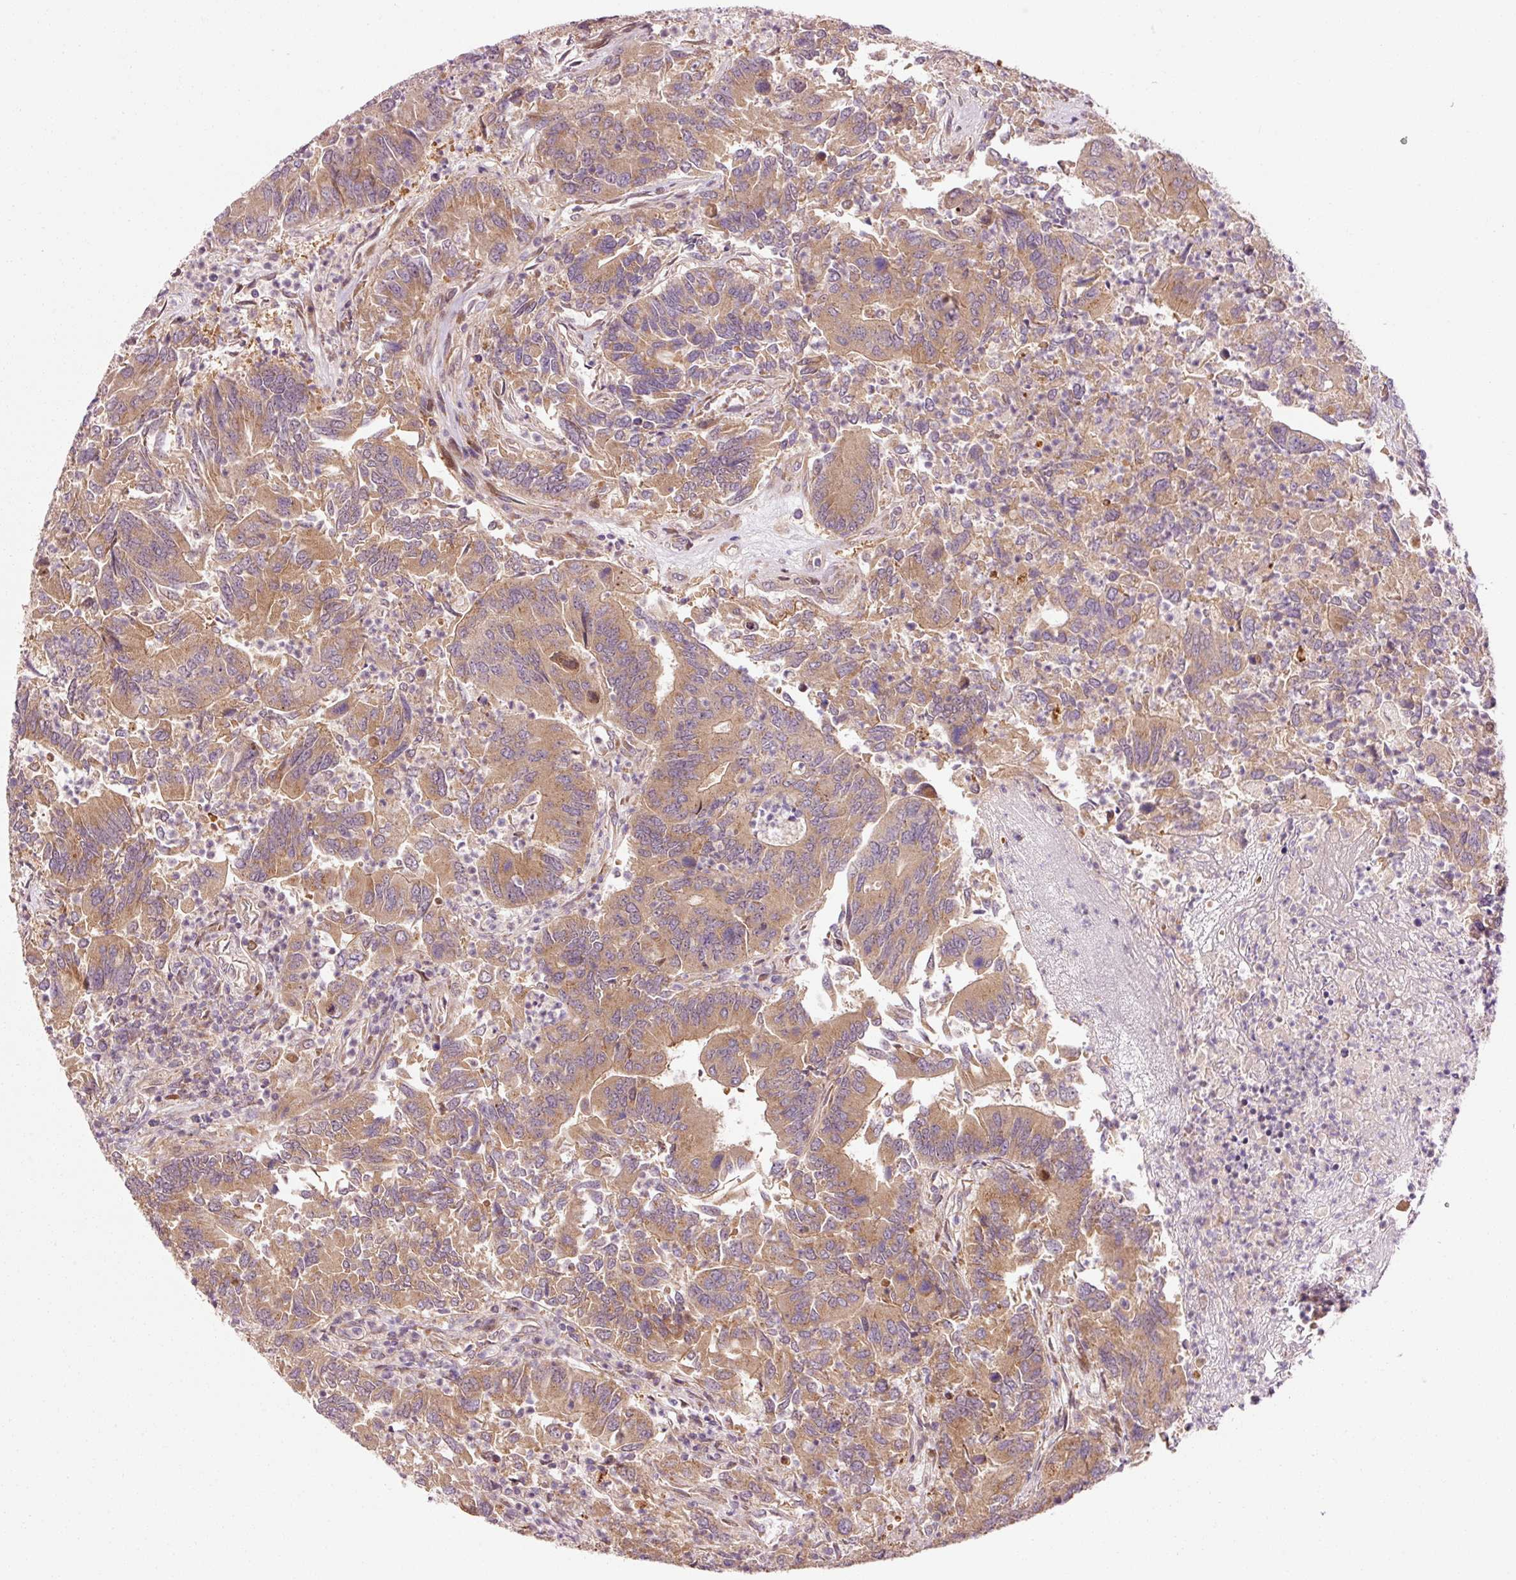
{"staining": {"intensity": "moderate", "quantity": ">75%", "location": "cytoplasmic/membranous"}, "tissue": "colorectal cancer", "cell_type": "Tumor cells", "image_type": "cancer", "snomed": [{"axis": "morphology", "description": "Adenocarcinoma, NOS"}, {"axis": "topography", "description": "Colon"}], "caption": "IHC histopathology image of neoplastic tissue: human colorectal cancer stained using immunohistochemistry (IHC) reveals medium levels of moderate protein expression localized specifically in the cytoplasmic/membranous of tumor cells, appearing as a cytoplasmic/membranous brown color.", "gene": "PPP1R14B", "patient": {"sex": "female", "age": 67}}